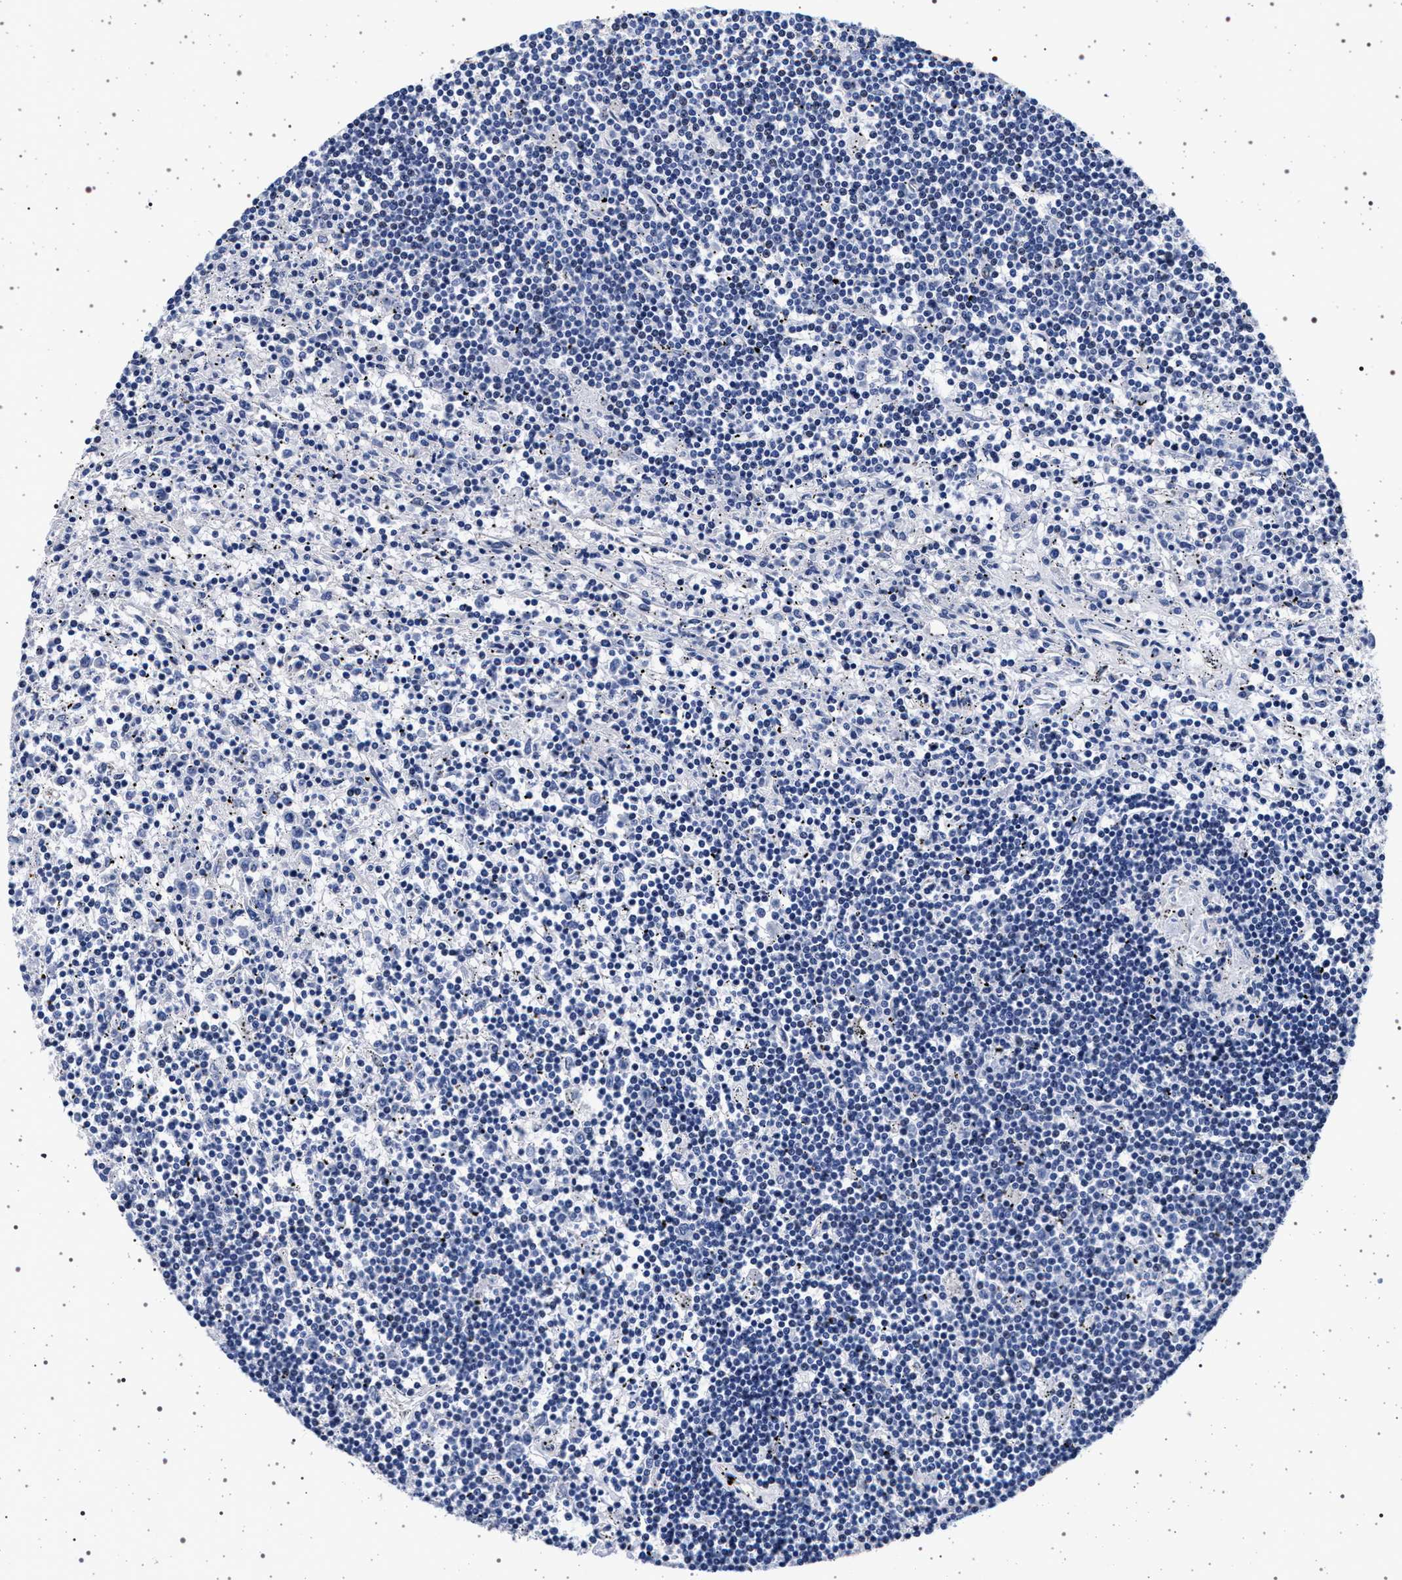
{"staining": {"intensity": "negative", "quantity": "none", "location": "none"}, "tissue": "lymphoma", "cell_type": "Tumor cells", "image_type": "cancer", "snomed": [{"axis": "morphology", "description": "Malignant lymphoma, non-Hodgkin's type, Low grade"}, {"axis": "topography", "description": "Spleen"}], "caption": "Protein analysis of lymphoma displays no significant positivity in tumor cells.", "gene": "SLC9A1", "patient": {"sex": "male", "age": 76}}